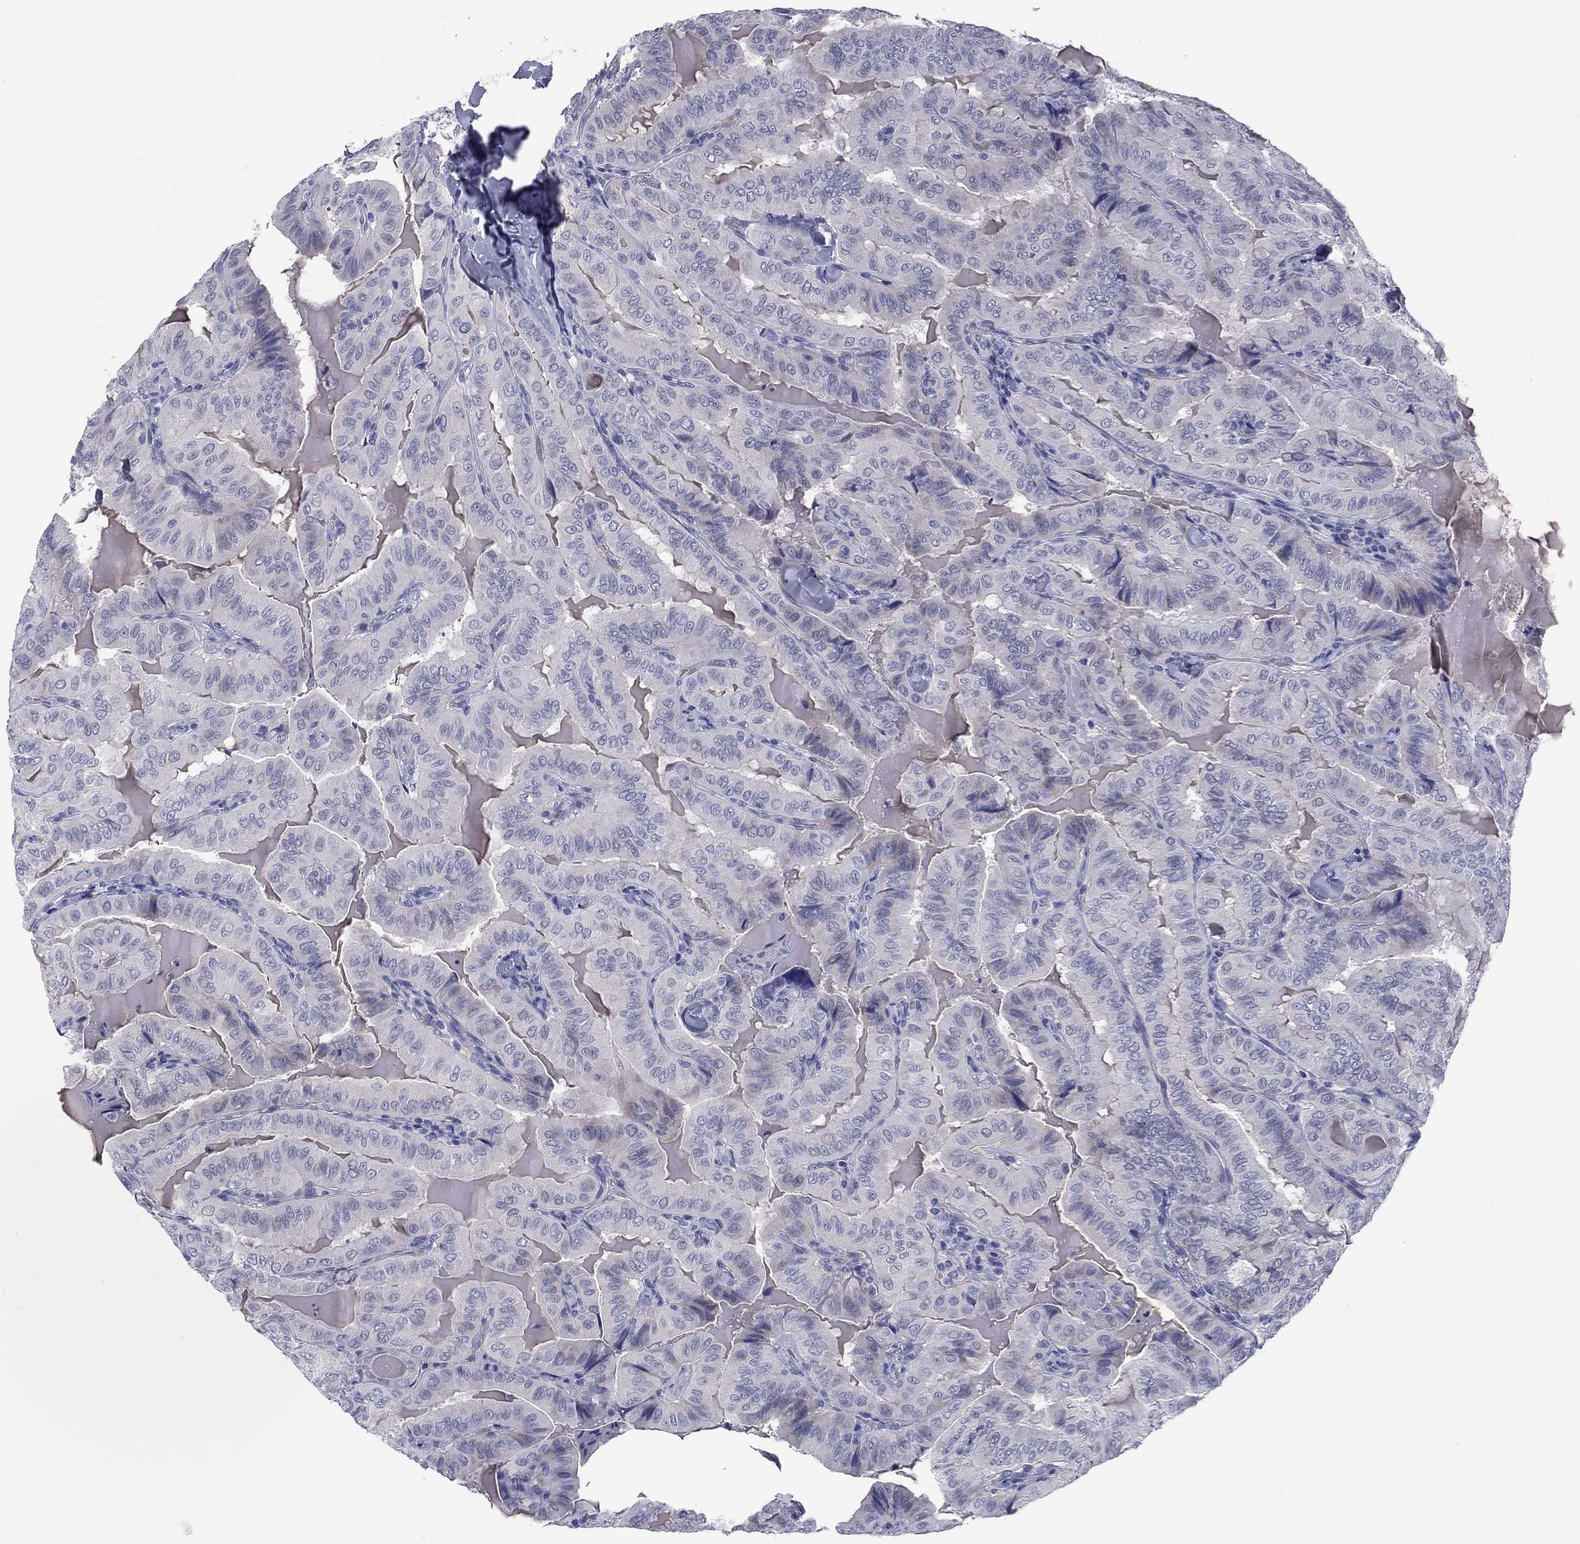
{"staining": {"intensity": "negative", "quantity": "none", "location": "none"}, "tissue": "thyroid cancer", "cell_type": "Tumor cells", "image_type": "cancer", "snomed": [{"axis": "morphology", "description": "Papillary adenocarcinoma, NOS"}, {"axis": "topography", "description": "Thyroid gland"}], "caption": "Papillary adenocarcinoma (thyroid) was stained to show a protein in brown. There is no significant positivity in tumor cells.", "gene": "UNC119B", "patient": {"sex": "female", "age": 68}}